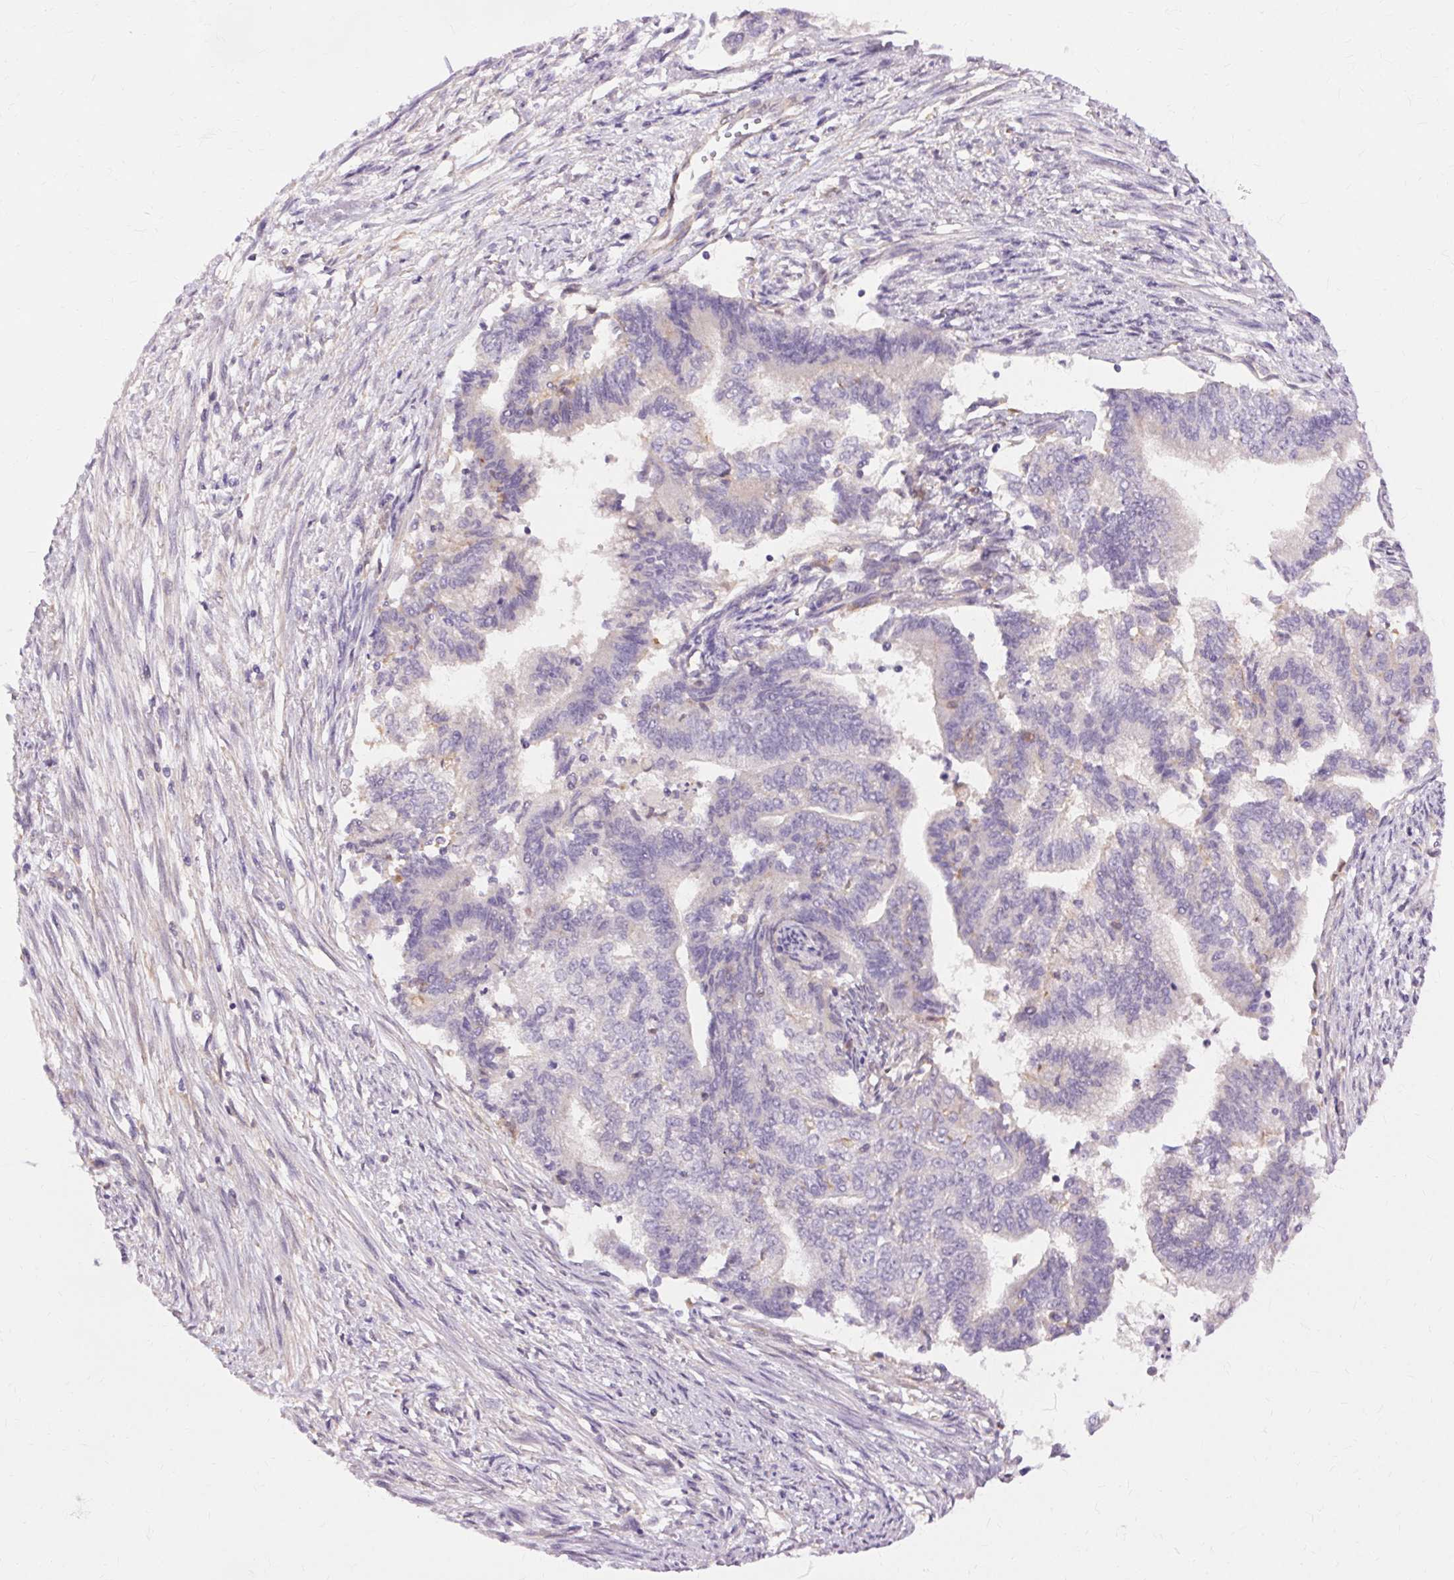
{"staining": {"intensity": "weak", "quantity": "<25%", "location": "cytoplasmic/membranous"}, "tissue": "endometrial cancer", "cell_type": "Tumor cells", "image_type": "cancer", "snomed": [{"axis": "morphology", "description": "Adenocarcinoma, NOS"}, {"axis": "topography", "description": "Endometrium"}], "caption": "The photomicrograph reveals no significant expression in tumor cells of endometrial cancer.", "gene": "TM6SF1", "patient": {"sex": "female", "age": 65}}